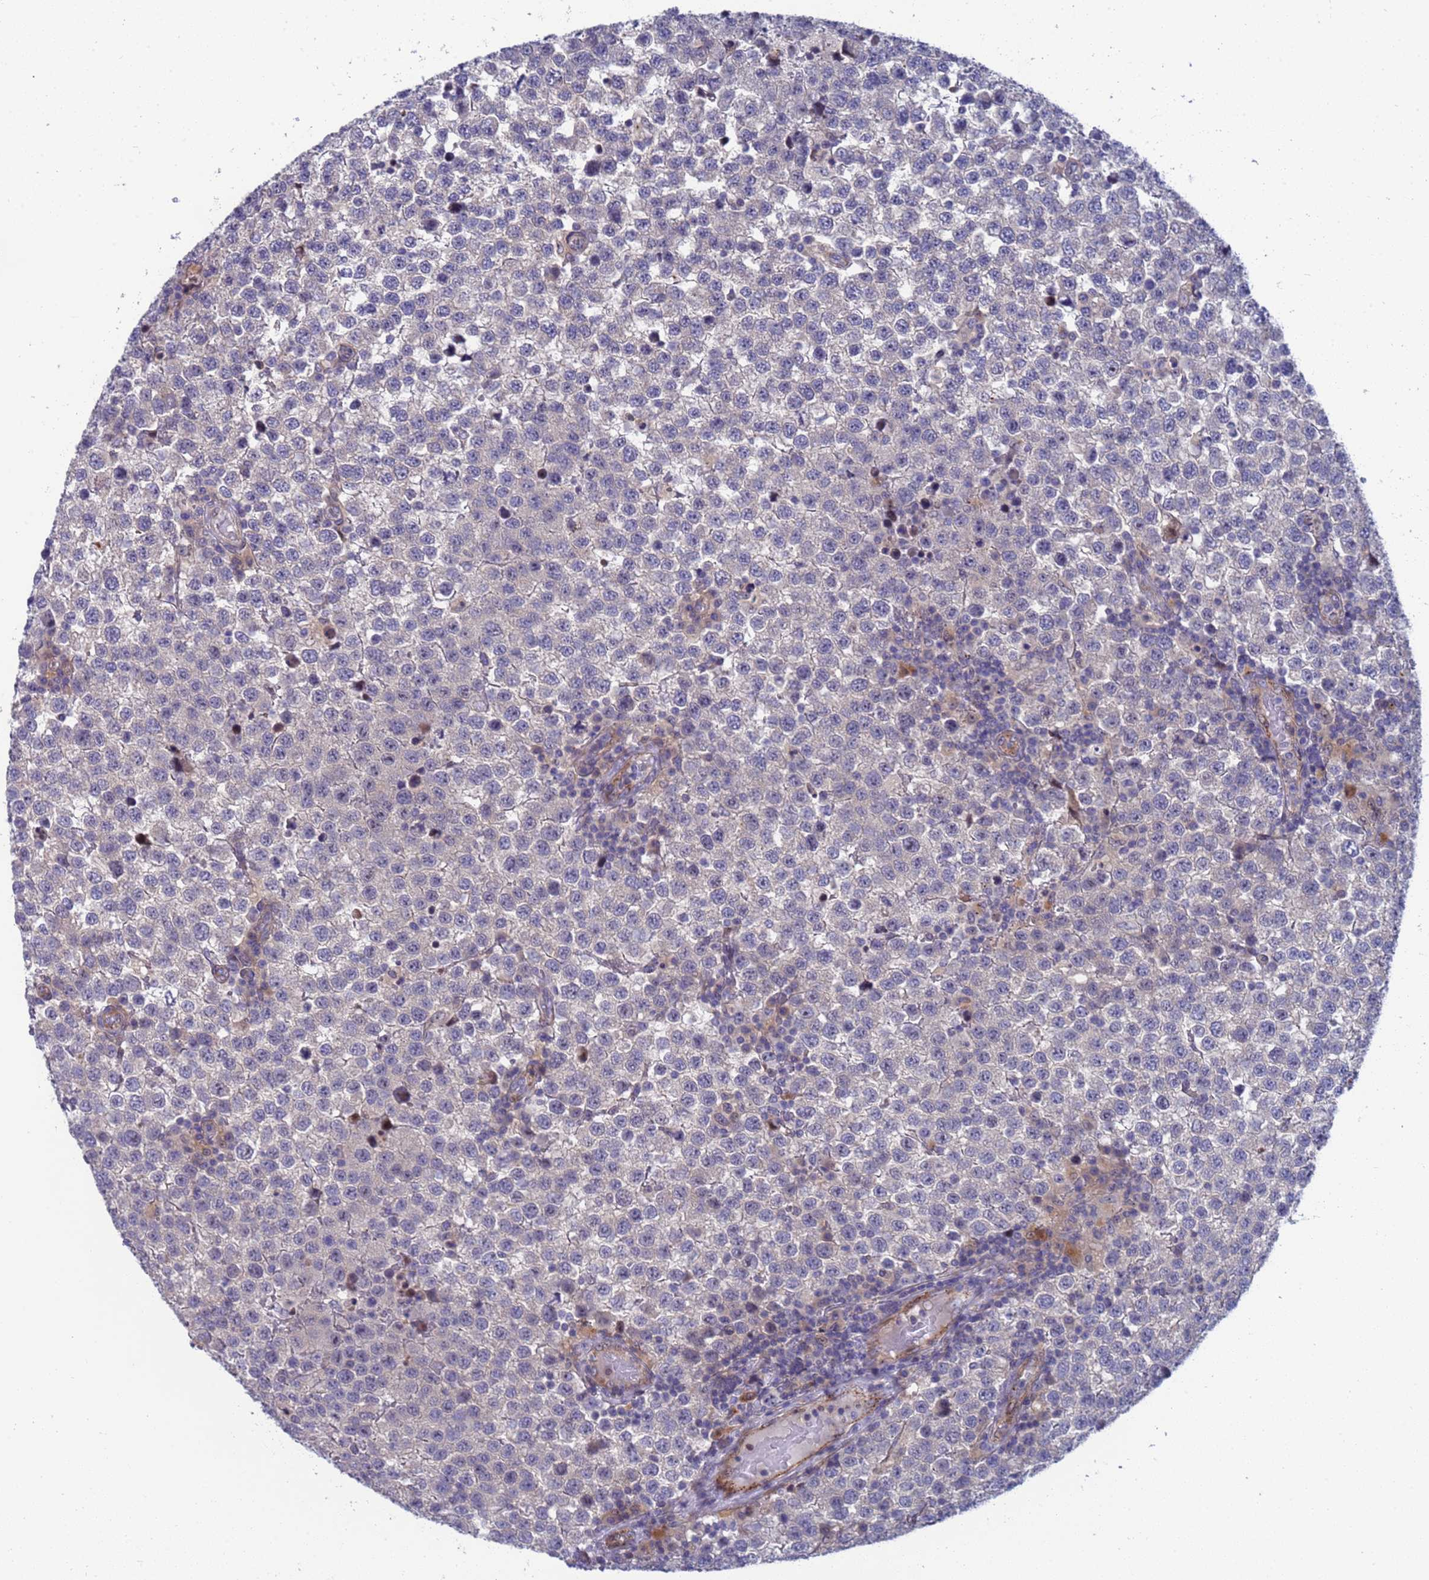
{"staining": {"intensity": "negative", "quantity": "none", "location": "none"}, "tissue": "testis cancer", "cell_type": "Tumor cells", "image_type": "cancer", "snomed": [{"axis": "morphology", "description": "Seminoma, NOS"}, {"axis": "topography", "description": "Testis"}], "caption": "Micrograph shows no significant protein positivity in tumor cells of testis seminoma.", "gene": "ENOSF1", "patient": {"sex": "male", "age": 34}}